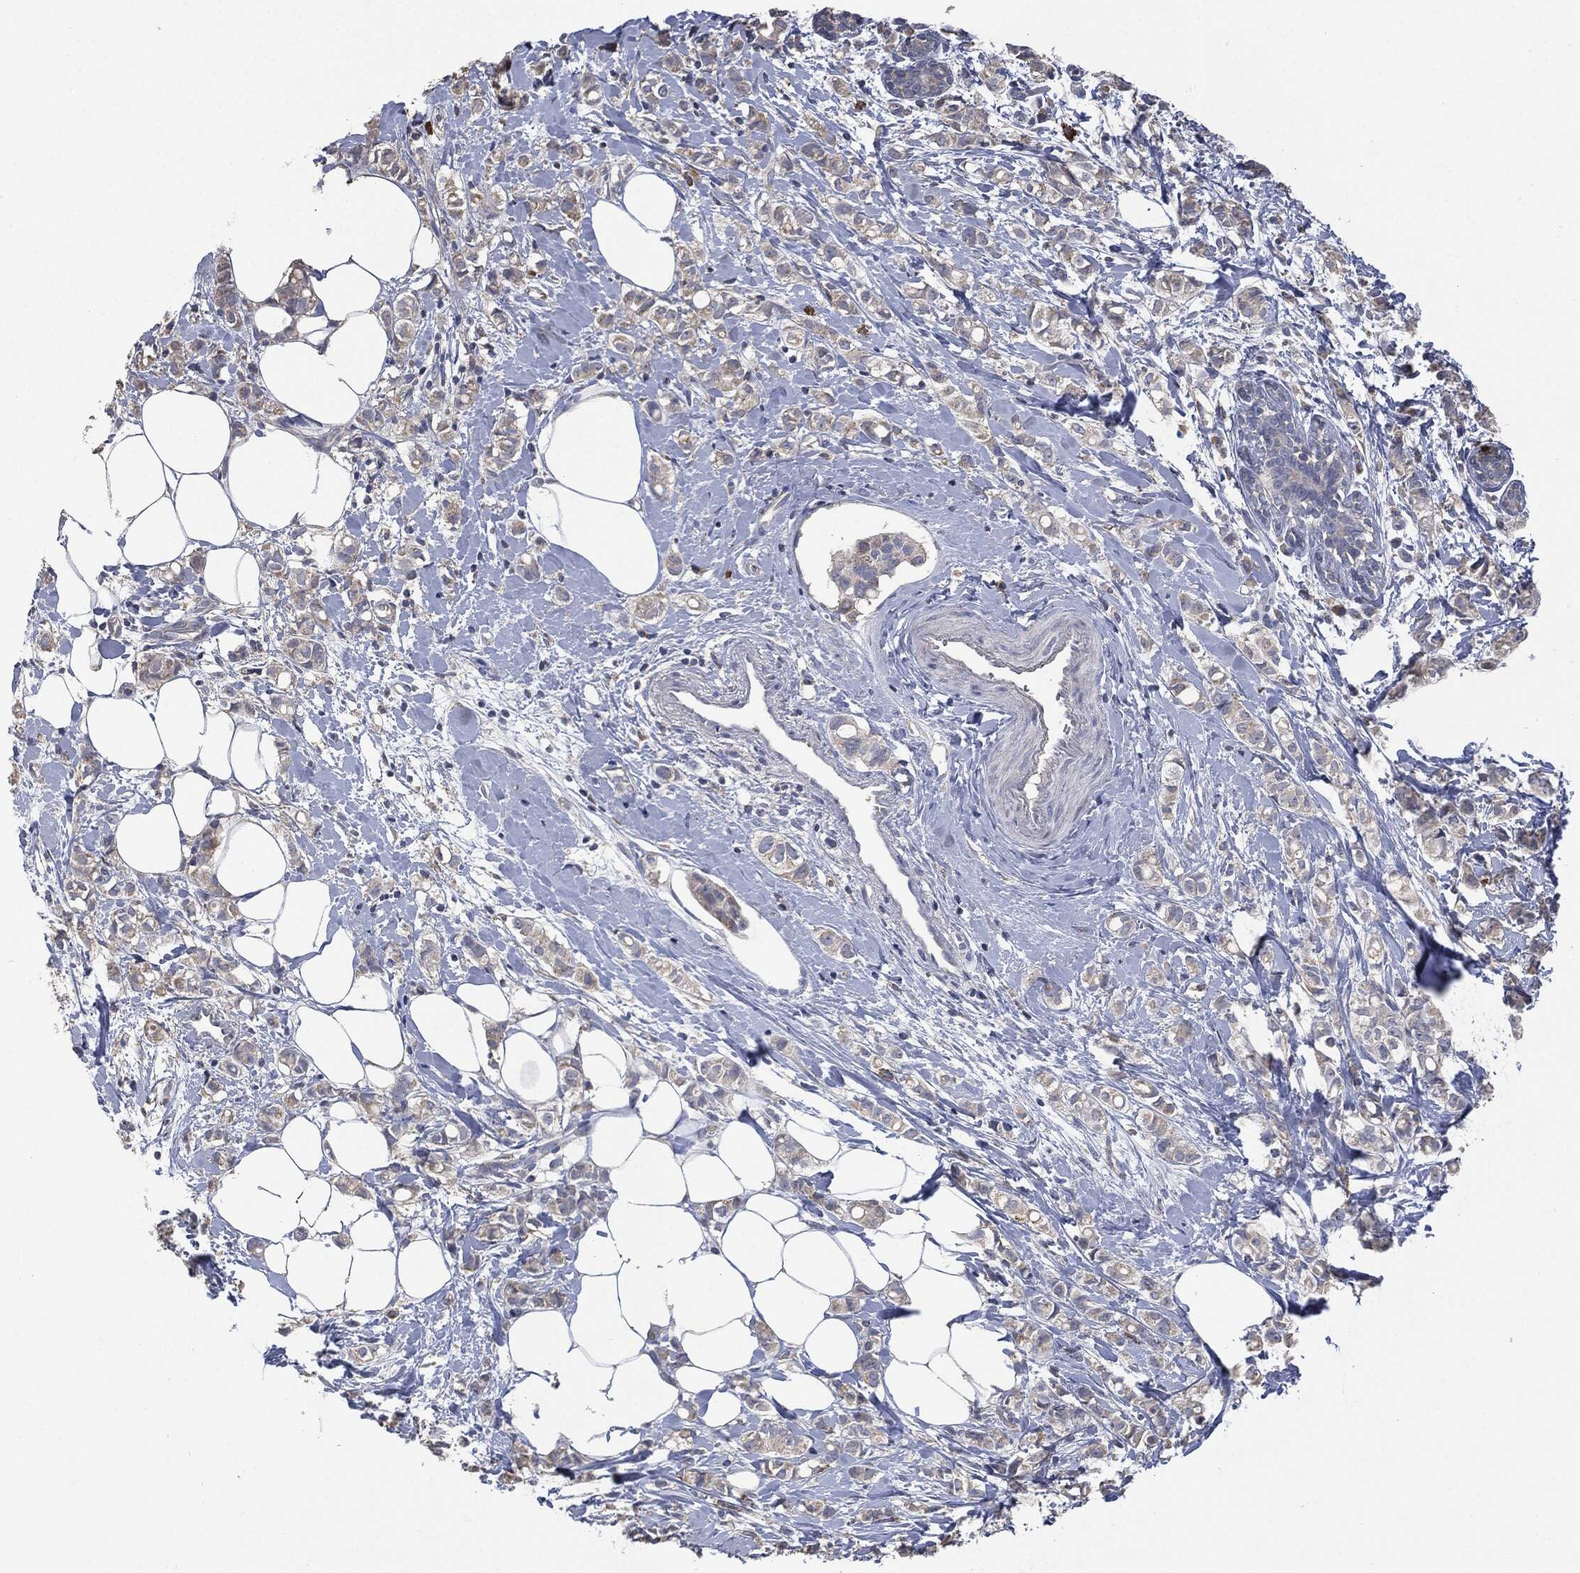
{"staining": {"intensity": "weak", "quantity": "<25%", "location": "cytoplasmic/membranous"}, "tissue": "breast cancer", "cell_type": "Tumor cells", "image_type": "cancer", "snomed": [{"axis": "morphology", "description": "Normal tissue, NOS"}, {"axis": "morphology", "description": "Duct carcinoma"}, {"axis": "topography", "description": "Breast"}], "caption": "A photomicrograph of breast infiltrating ductal carcinoma stained for a protein reveals no brown staining in tumor cells. Nuclei are stained in blue.", "gene": "CD33", "patient": {"sex": "female", "age": 44}}